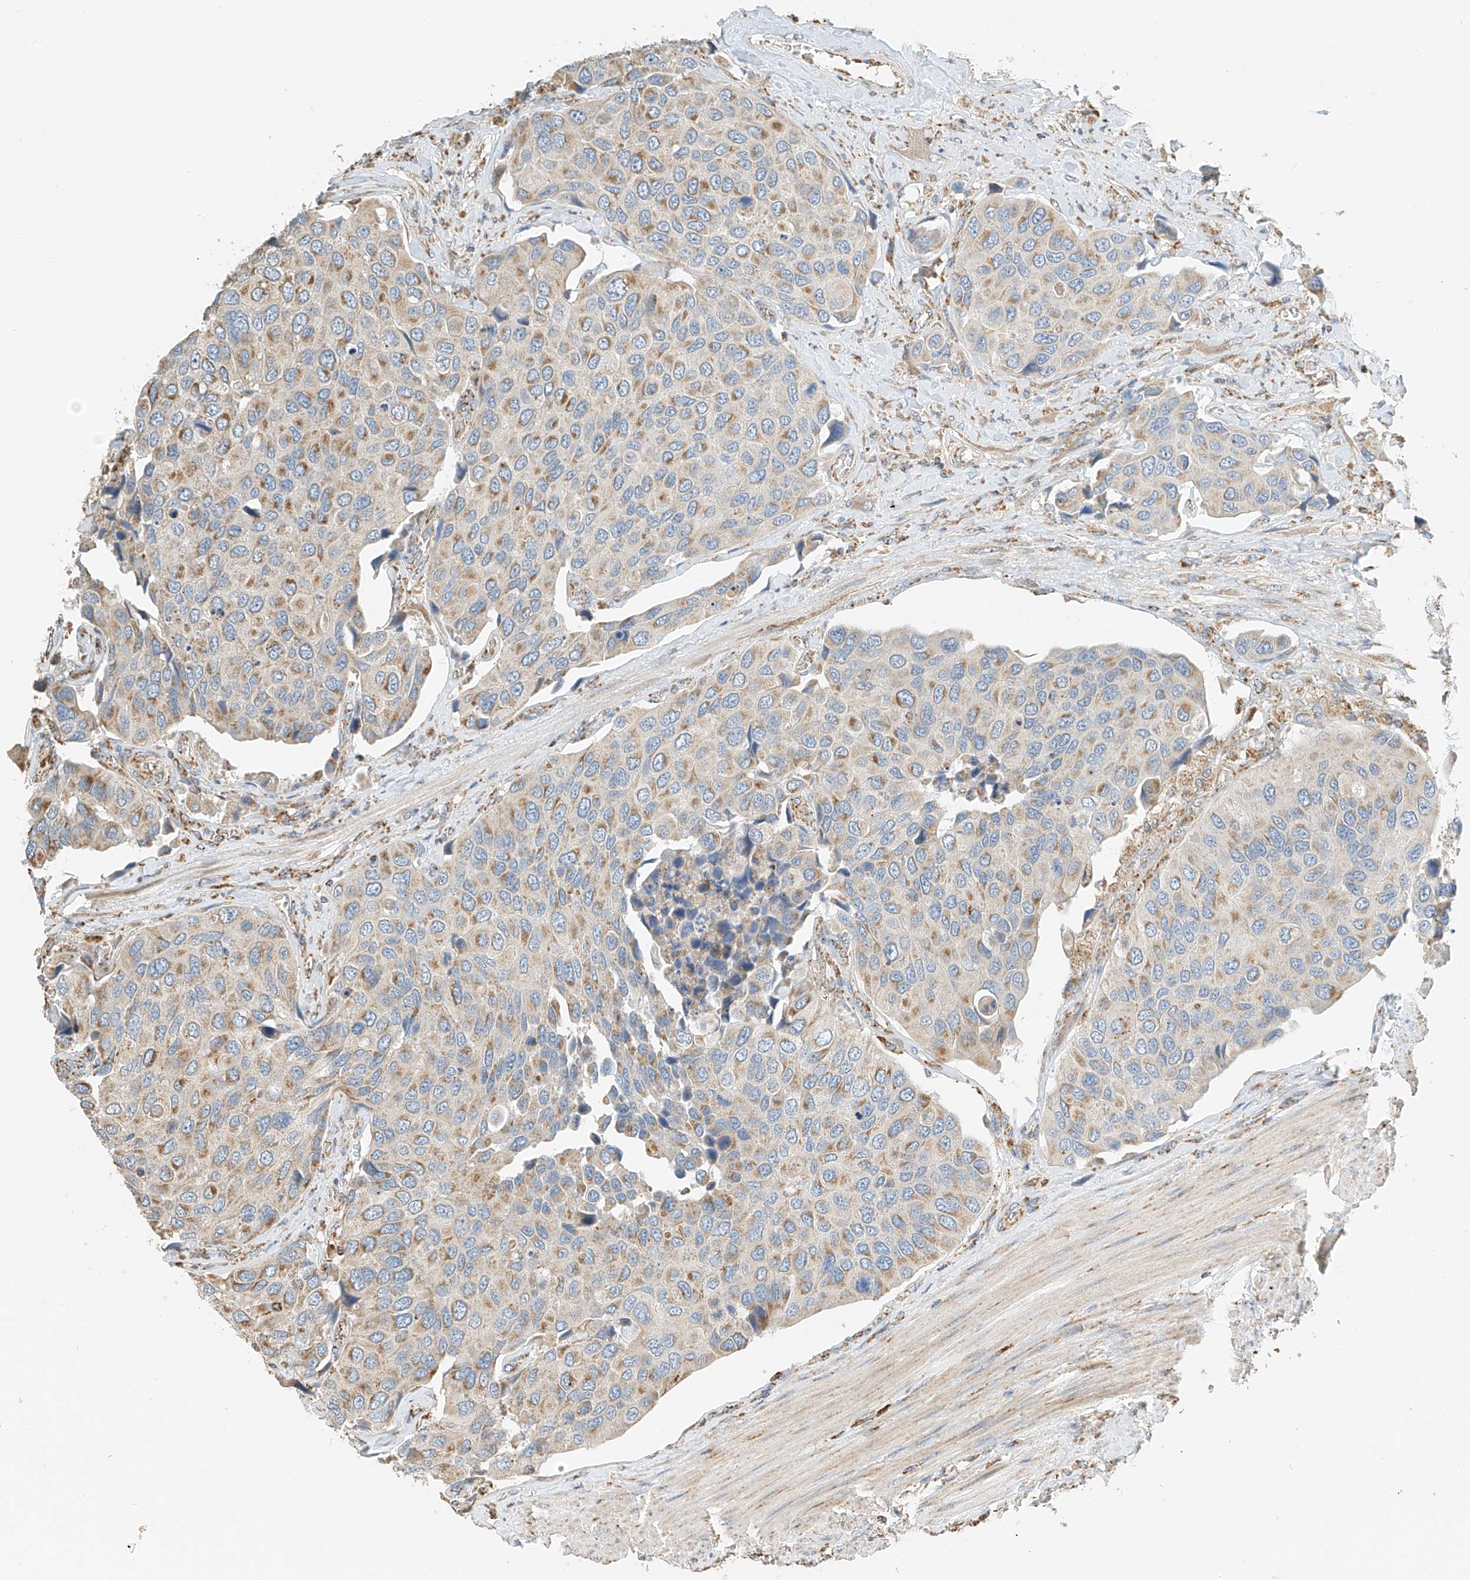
{"staining": {"intensity": "weak", "quantity": "25%-75%", "location": "cytoplasmic/membranous"}, "tissue": "urothelial cancer", "cell_type": "Tumor cells", "image_type": "cancer", "snomed": [{"axis": "morphology", "description": "Urothelial carcinoma, High grade"}, {"axis": "topography", "description": "Urinary bladder"}], "caption": "DAB immunohistochemical staining of human urothelial carcinoma (high-grade) reveals weak cytoplasmic/membranous protein expression in approximately 25%-75% of tumor cells.", "gene": "YIPF7", "patient": {"sex": "male", "age": 74}}